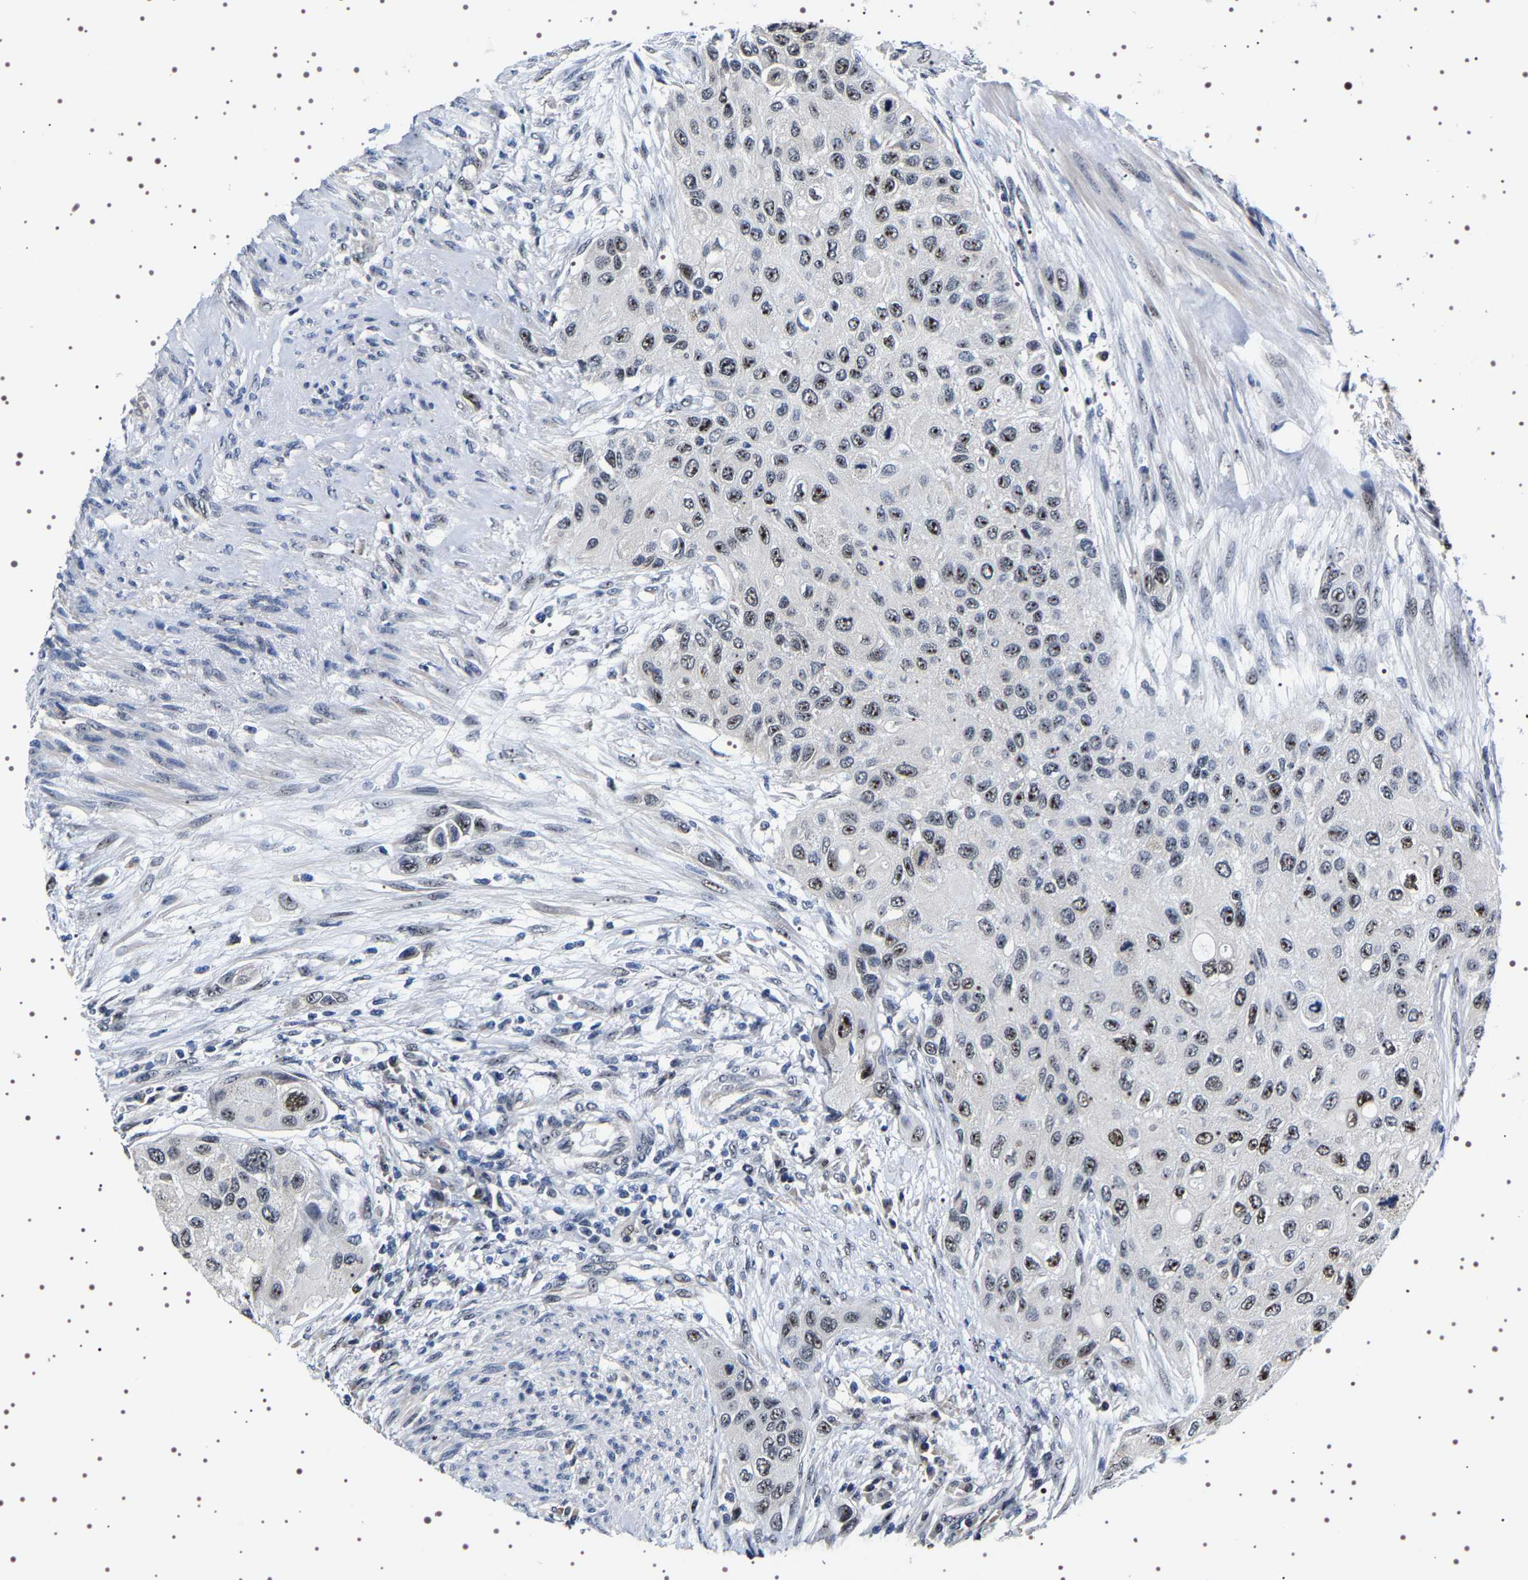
{"staining": {"intensity": "moderate", "quantity": ">75%", "location": "nuclear"}, "tissue": "urothelial cancer", "cell_type": "Tumor cells", "image_type": "cancer", "snomed": [{"axis": "morphology", "description": "Urothelial carcinoma, High grade"}, {"axis": "topography", "description": "Urinary bladder"}], "caption": "IHC micrograph of neoplastic tissue: high-grade urothelial carcinoma stained using IHC shows medium levels of moderate protein expression localized specifically in the nuclear of tumor cells, appearing as a nuclear brown color.", "gene": "GNL3", "patient": {"sex": "female", "age": 56}}